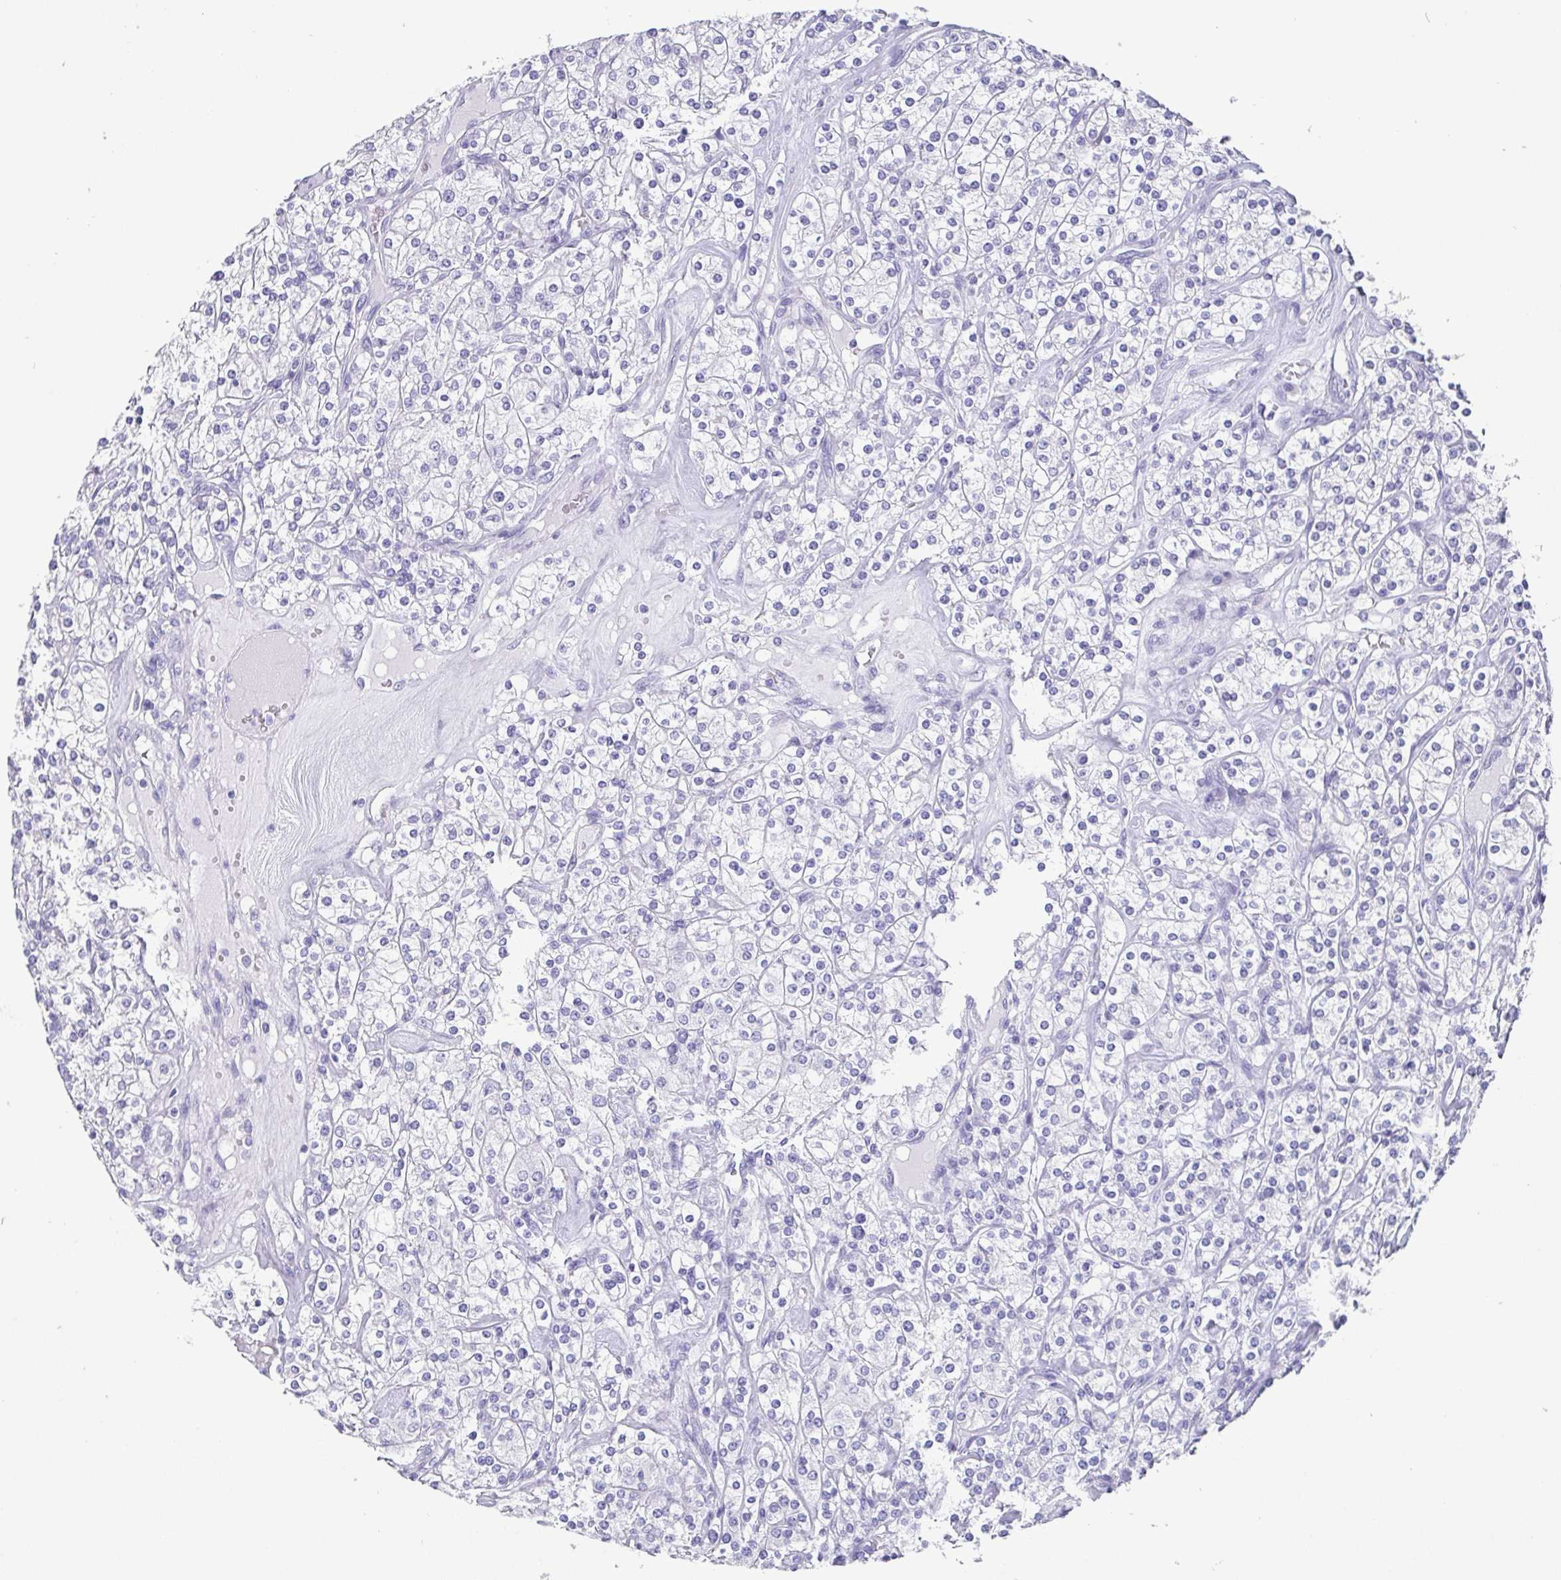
{"staining": {"intensity": "negative", "quantity": "none", "location": "none"}, "tissue": "renal cancer", "cell_type": "Tumor cells", "image_type": "cancer", "snomed": [{"axis": "morphology", "description": "Adenocarcinoma, NOS"}, {"axis": "topography", "description": "Kidney"}], "caption": "Protein analysis of renal cancer reveals no significant staining in tumor cells.", "gene": "SCGN", "patient": {"sex": "male", "age": 77}}